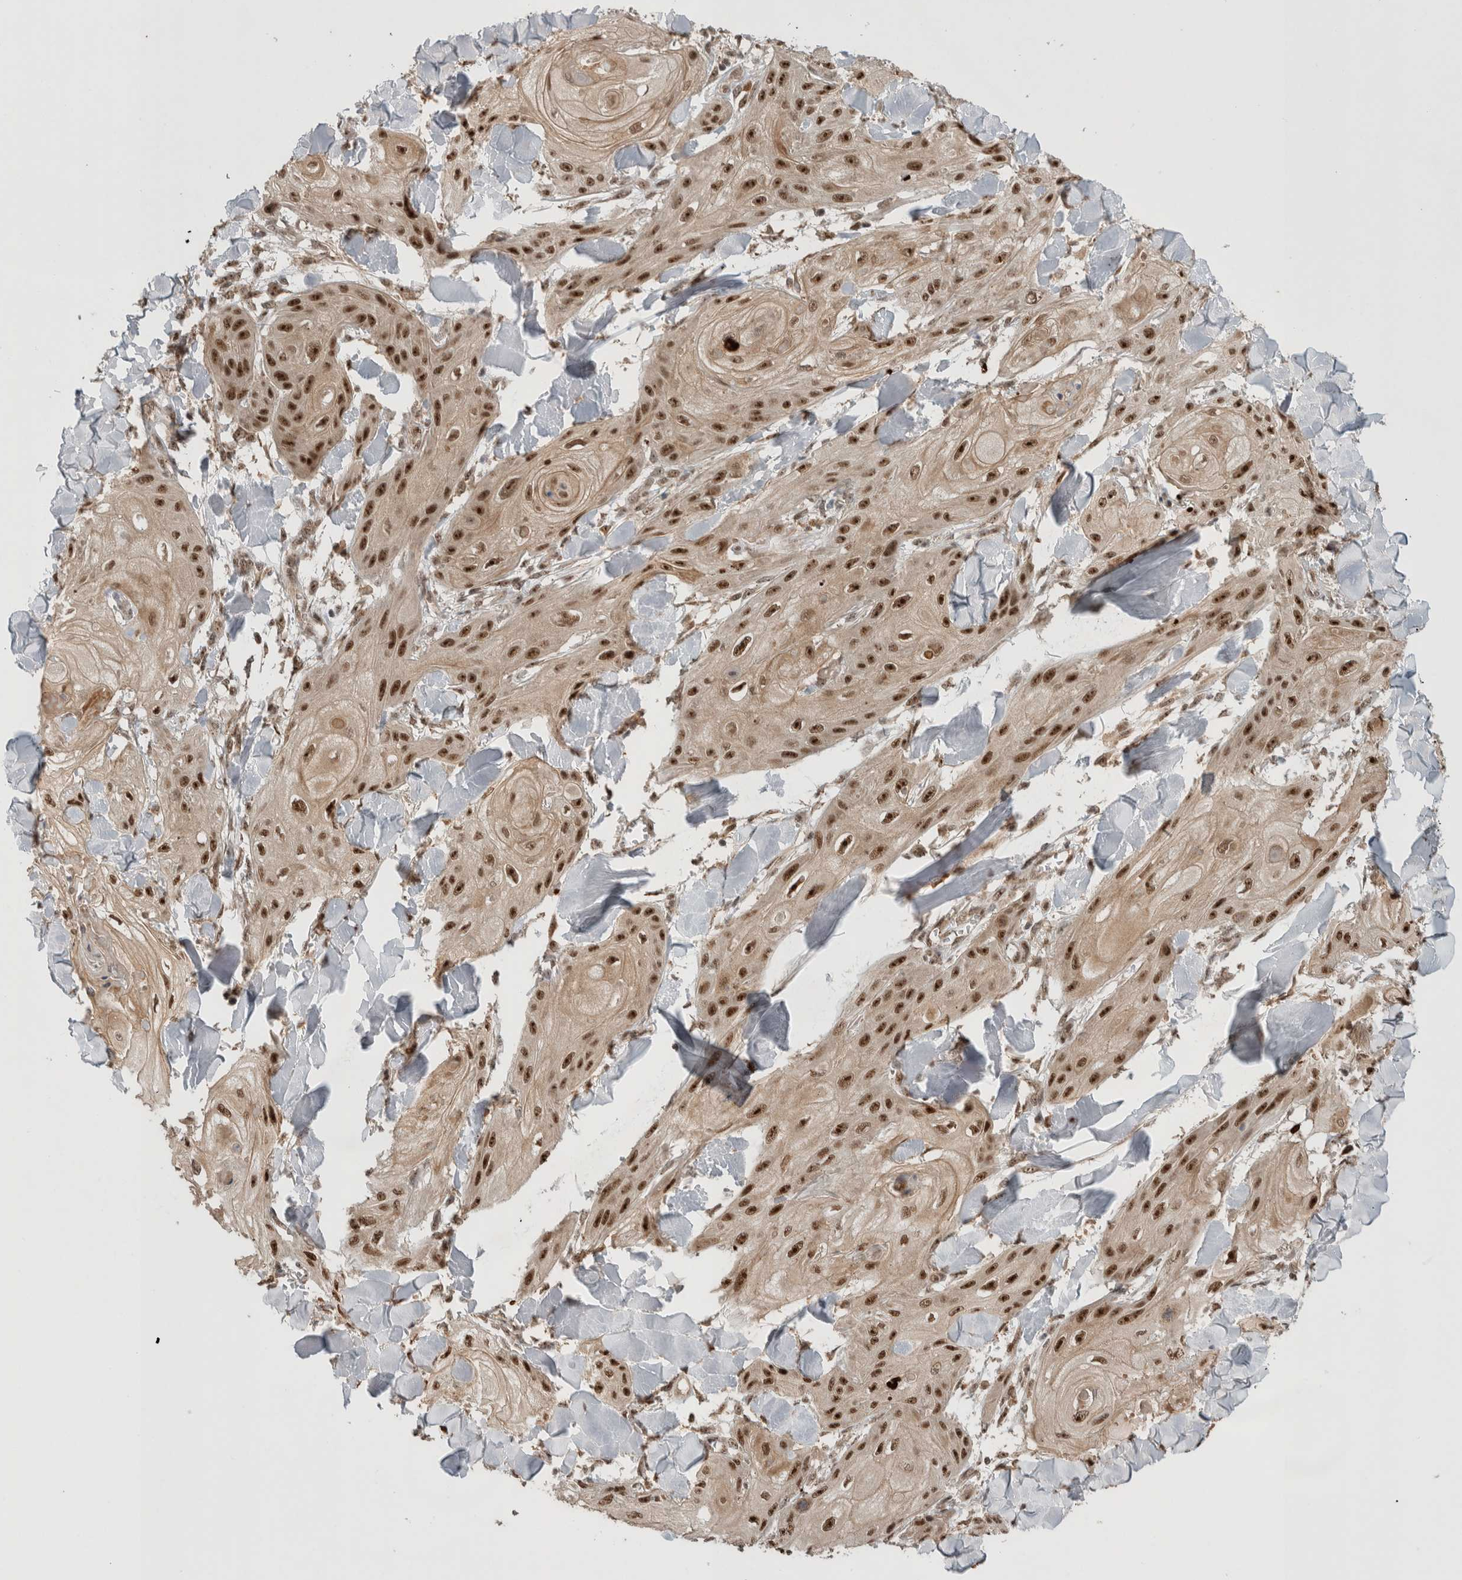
{"staining": {"intensity": "moderate", "quantity": ">75%", "location": "cytoplasmic/membranous,nuclear"}, "tissue": "skin cancer", "cell_type": "Tumor cells", "image_type": "cancer", "snomed": [{"axis": "morphology", "description": "Squamous cell carcinoma, NOS"}, {"axis": "topography", "description": "Skin"}], "caption": "Immunohistochemistry (IHC) of squamous cell carcinoma (skin) reveals medium levels of moderate cytoplasmic/membranous and nuclear positivity in about >75% of tumor cells.", "gene": "MPHOSPH6", "patient": {"sex": "male", "age": 74}}